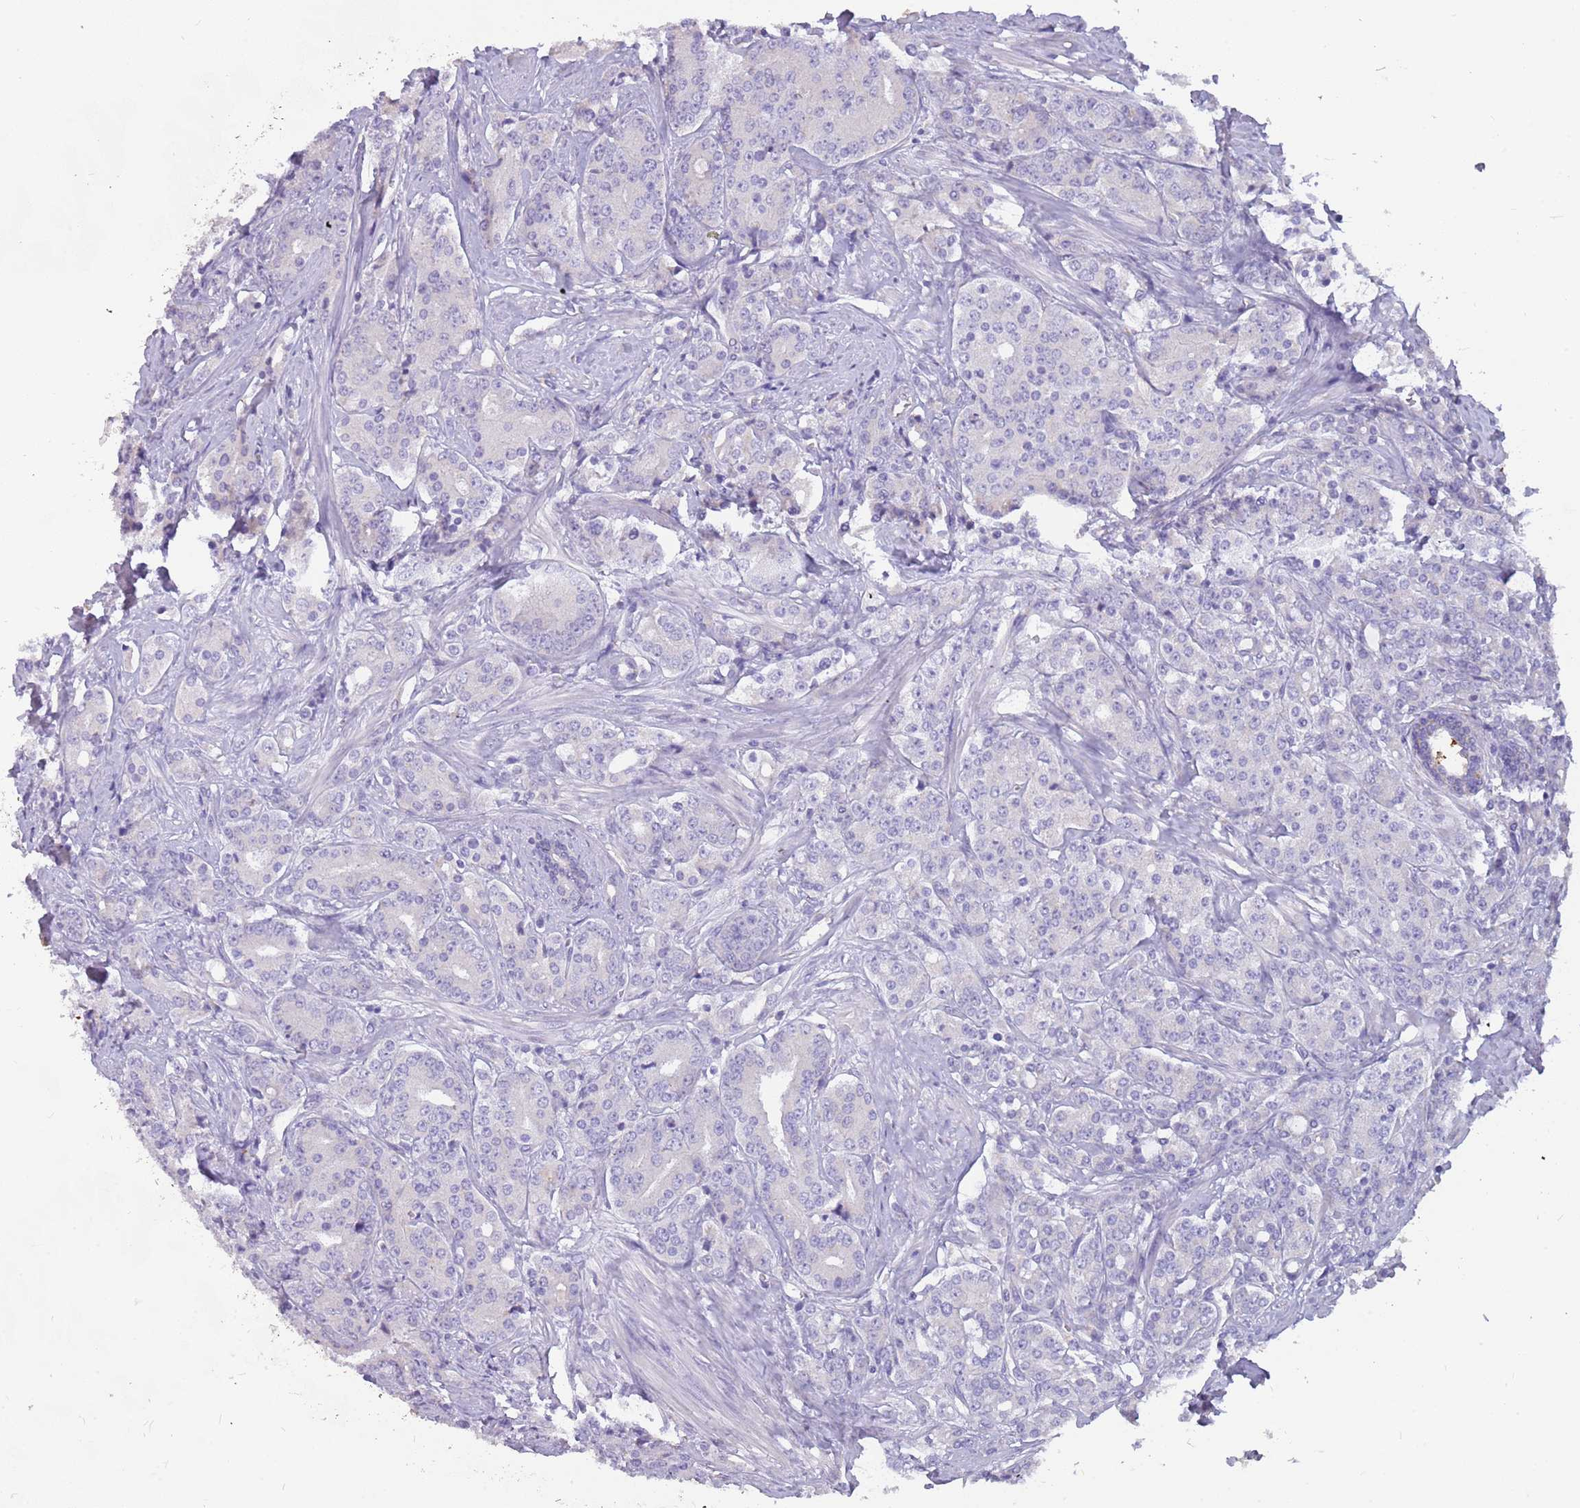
{"staining": {"intensity": "negative", "quantity": "none", "location": "none"}, "tissue": "prostate cancer", "cell_type": "Tumor cells", "image_type": "cancer", "snomed": [{"axis": "morphology", "description": "Adenocarcinoma, High grade"}, {"axis": "topography", "description": "Prostate"}], "caption": "The immunohistochemistry (IHC) histopathology image has no significant expression in tumor cells of prostate high-grade adenocarcinoma tissue.", "gene": "RHCG", "patient": {"sex": "male", "age": 62}}